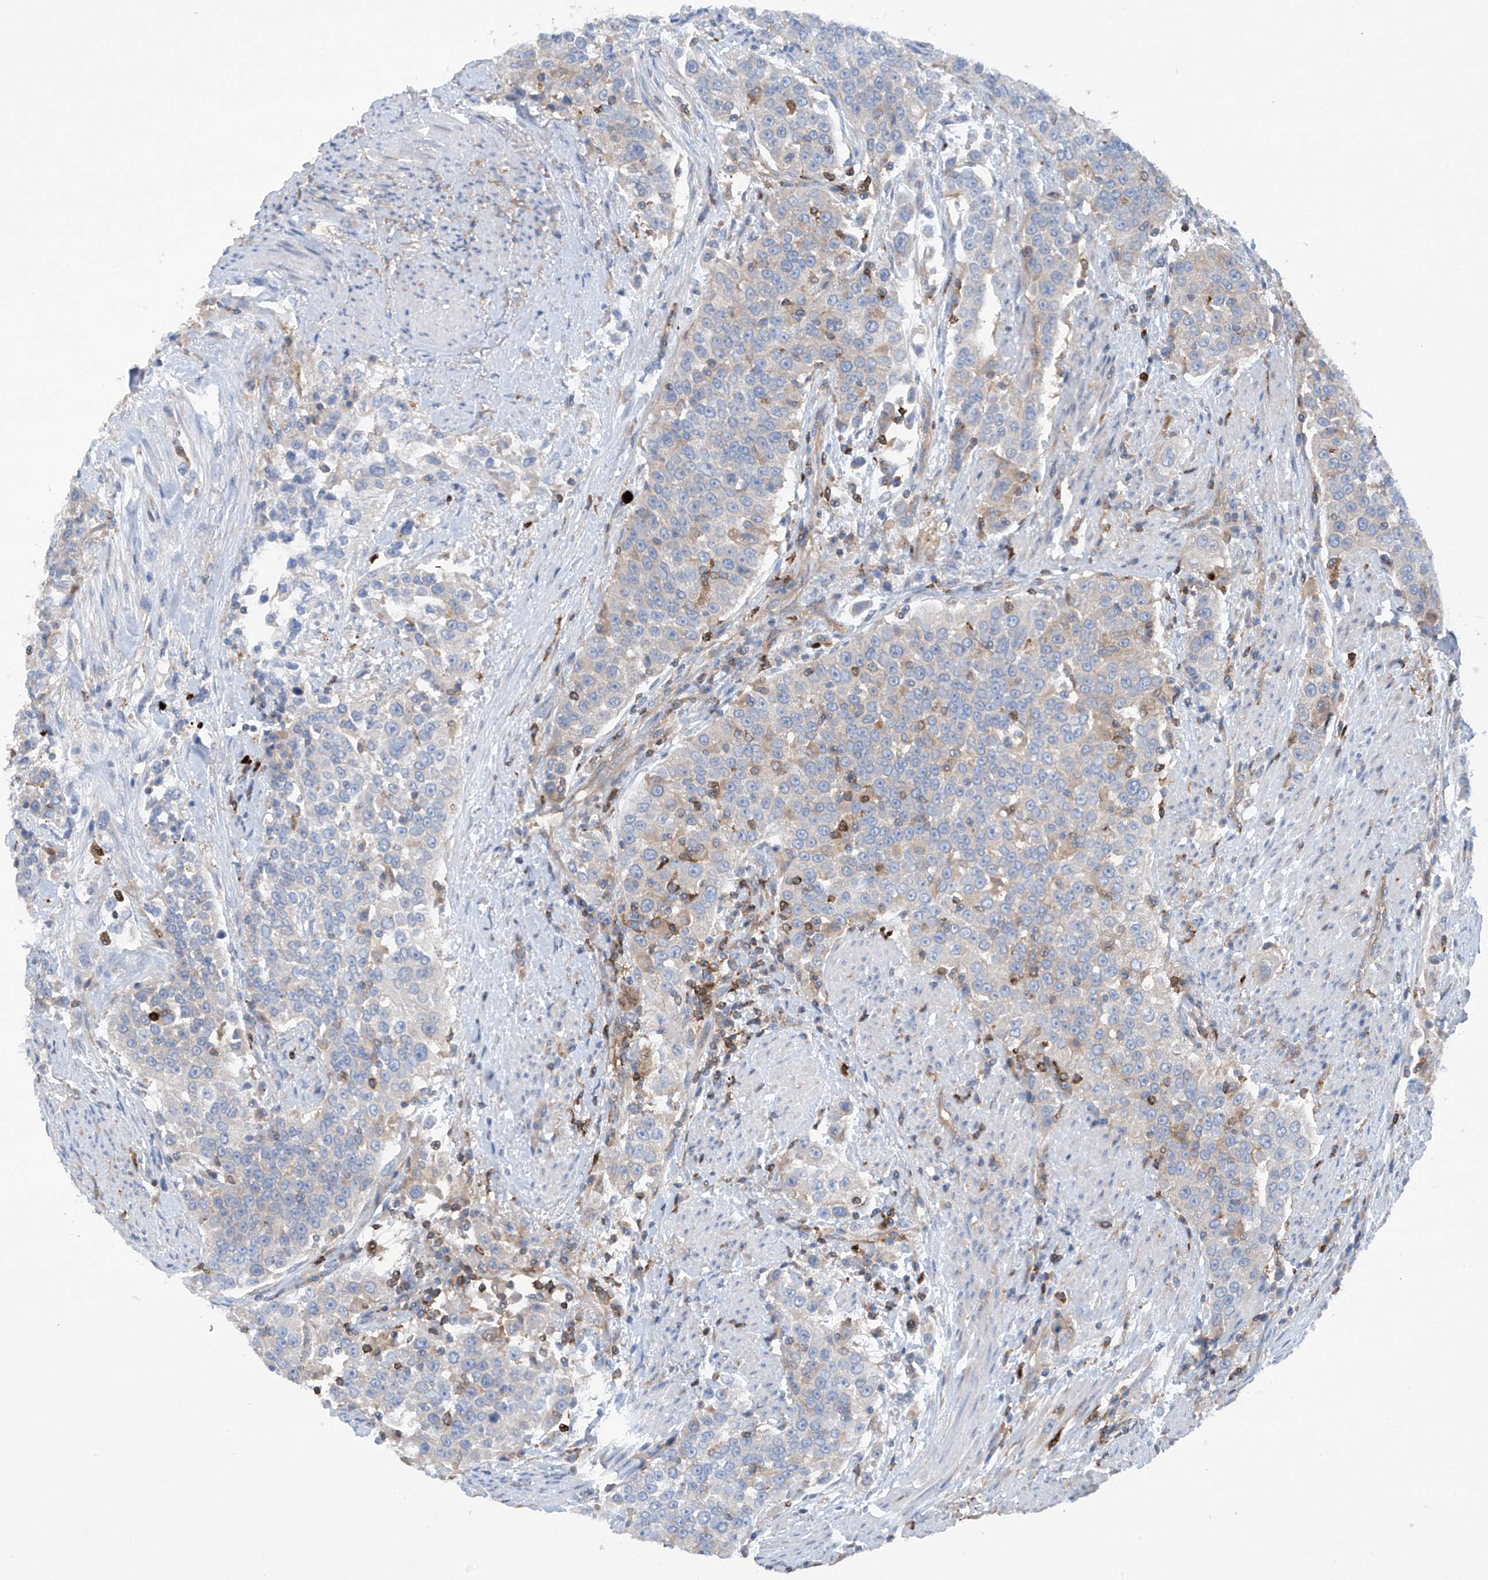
{"staining": {"intensity": "negative", "quantity": "none", "location": "none"}, "tissue": "urothelial cancer", "cell_type": "Tumor cells", "image_type": "cancer", "snomed": [{"axis": "morphology", "description": "Urothelial carcinoma, High grade"}, {"axis": "topography", "description": "Urinary bladder"}], "caption": "Tumor cells show no significant expression in urothelial carcinoma (high-grade). (Immunohistochemistry (ihc), brightfield microscopy, high magnification).", "gene": "PHACTR2", "patient": {"sex": "female", "age": 80}}